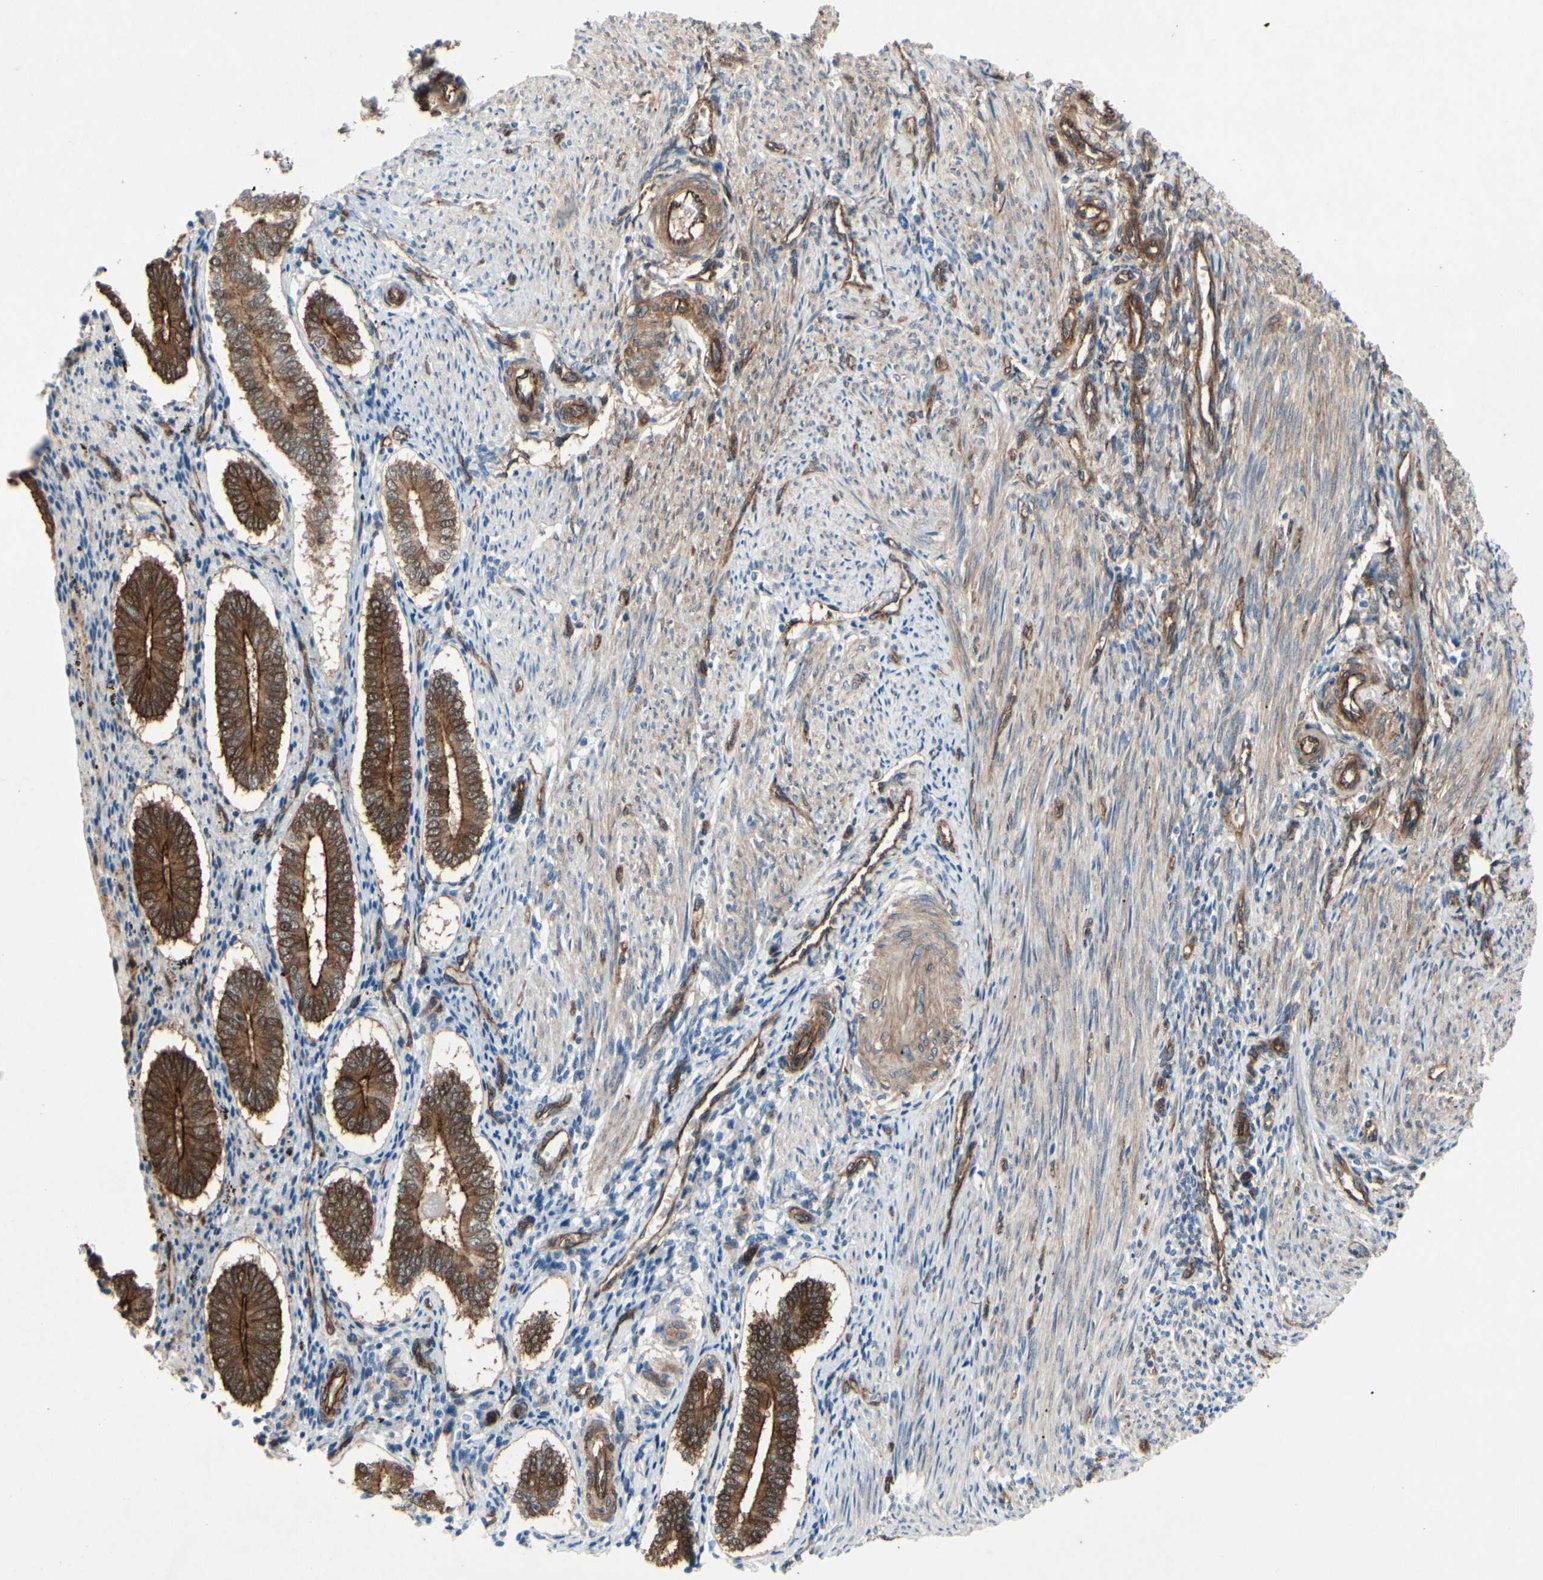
{"staining": {"intensity": "moderate", "quantity": ">75%", "location": "cytoplasmic/membranous"}, "tissue": "endometrium", "cell_type": "Cells in endometrial stroma", "image_type": "normal", "snomed": [{"axis": "morphology", "description": "Normal tissue, NOS"}, {"axis": "topography", "description": "Endometrium"}], "caption": "Immunohistochemistry (IHC) image of normal human endometrium stained for a protein (brown), which reveals medium levels of moderate cytoplasmic/membranous positivity in approximately >75% of cells in endometrial stroma.", "gene": "CTTNBP2", "patient": {"sex": "female", "age": 42}}